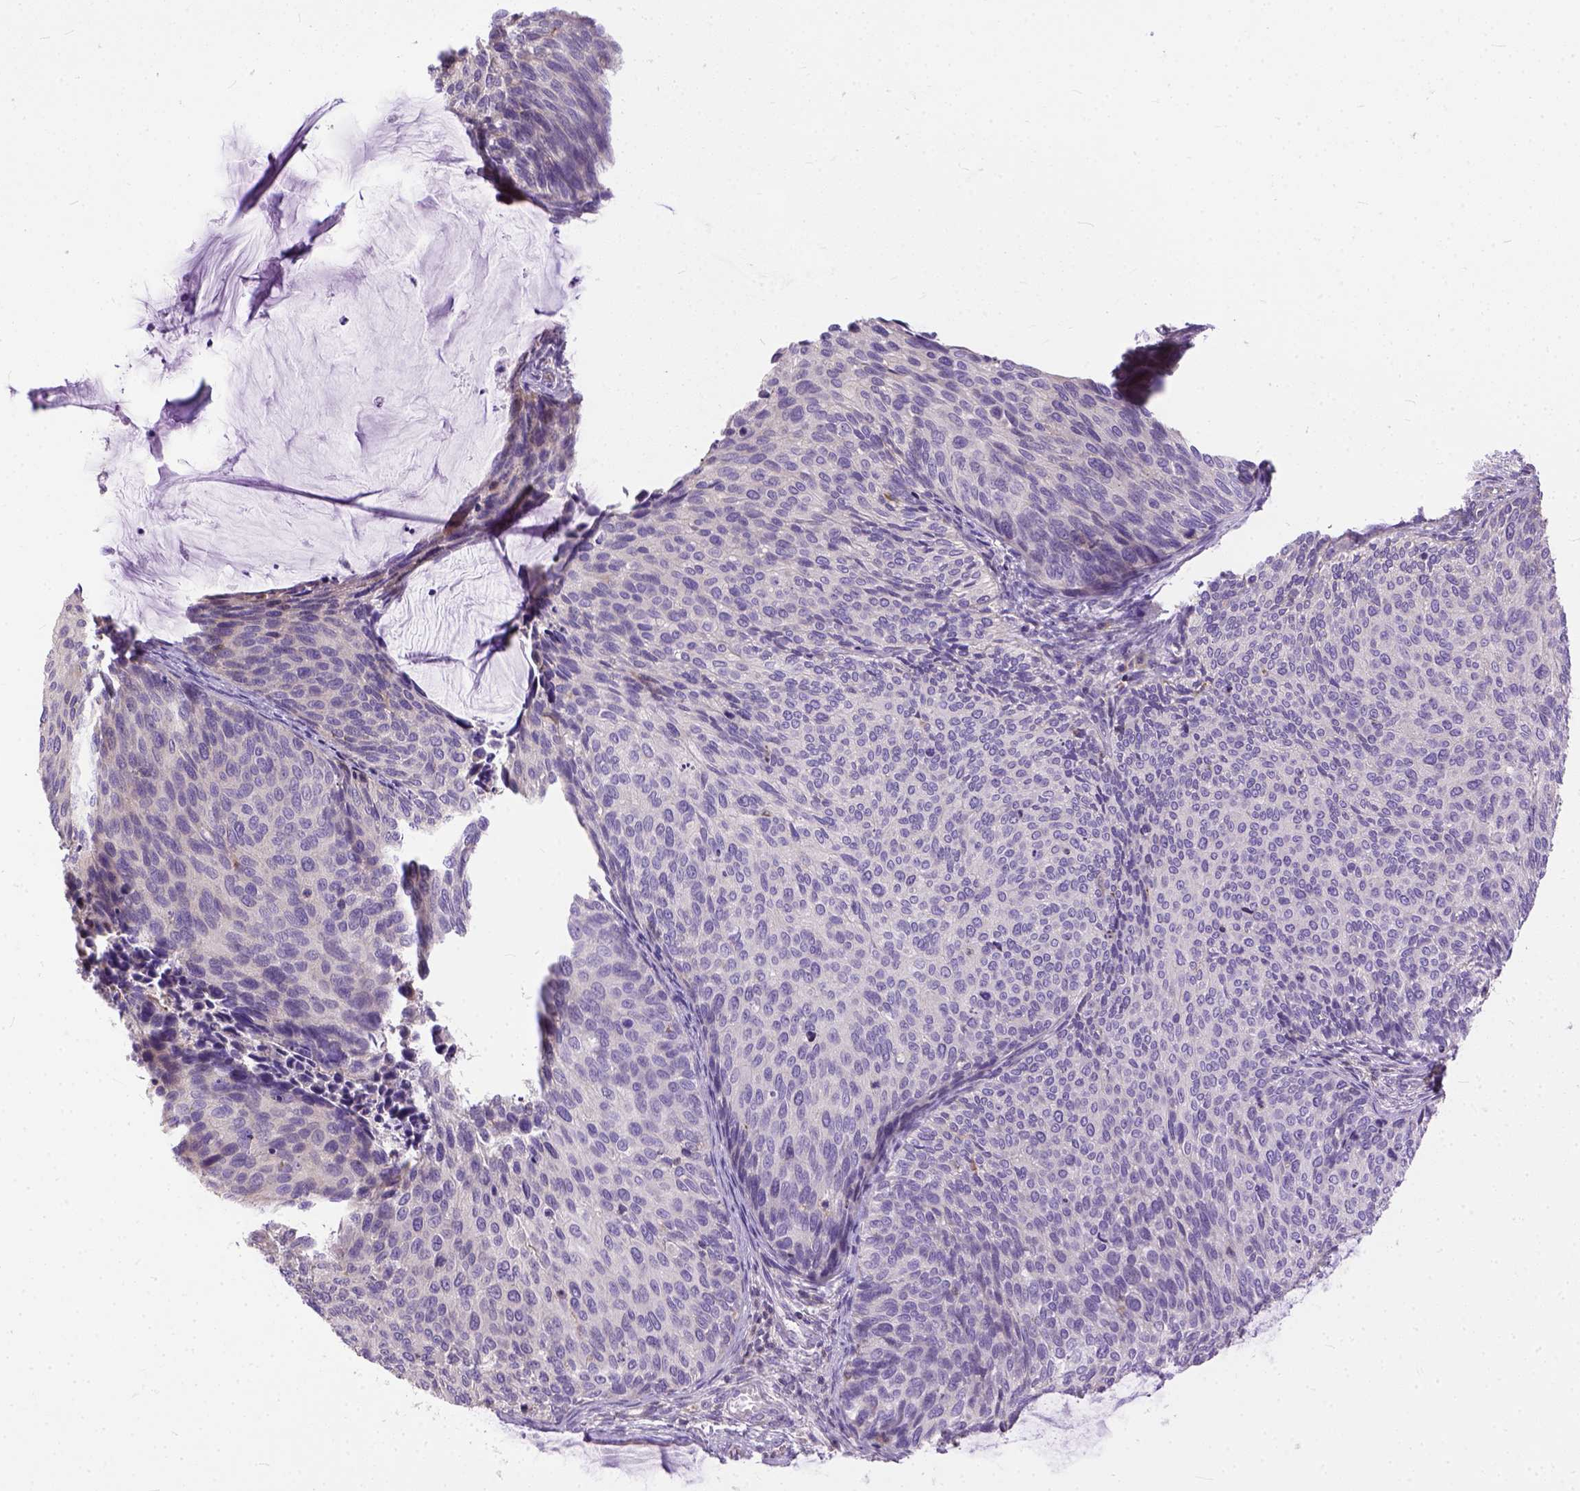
{"staining": {"intensity": "negative", "quantity": "none", "location": "none"}, "tissue": "cervical cancer", "cell_type": "Tumor cells", "image_type": "cancer", "snomed": [{"axis": "morphology", "description": "Squamous cell carcinoma, NOS"}, {"axis": "topography", "description": "Cervix"}], "caption": "This is a photomicrograph of immunohistochemistry (IHC) staining of cervical squamous cell carcinoma, which shows no staining in tumor cells.", "gene": "BANF2", "patient": {"sex": "female", "age": 36}}